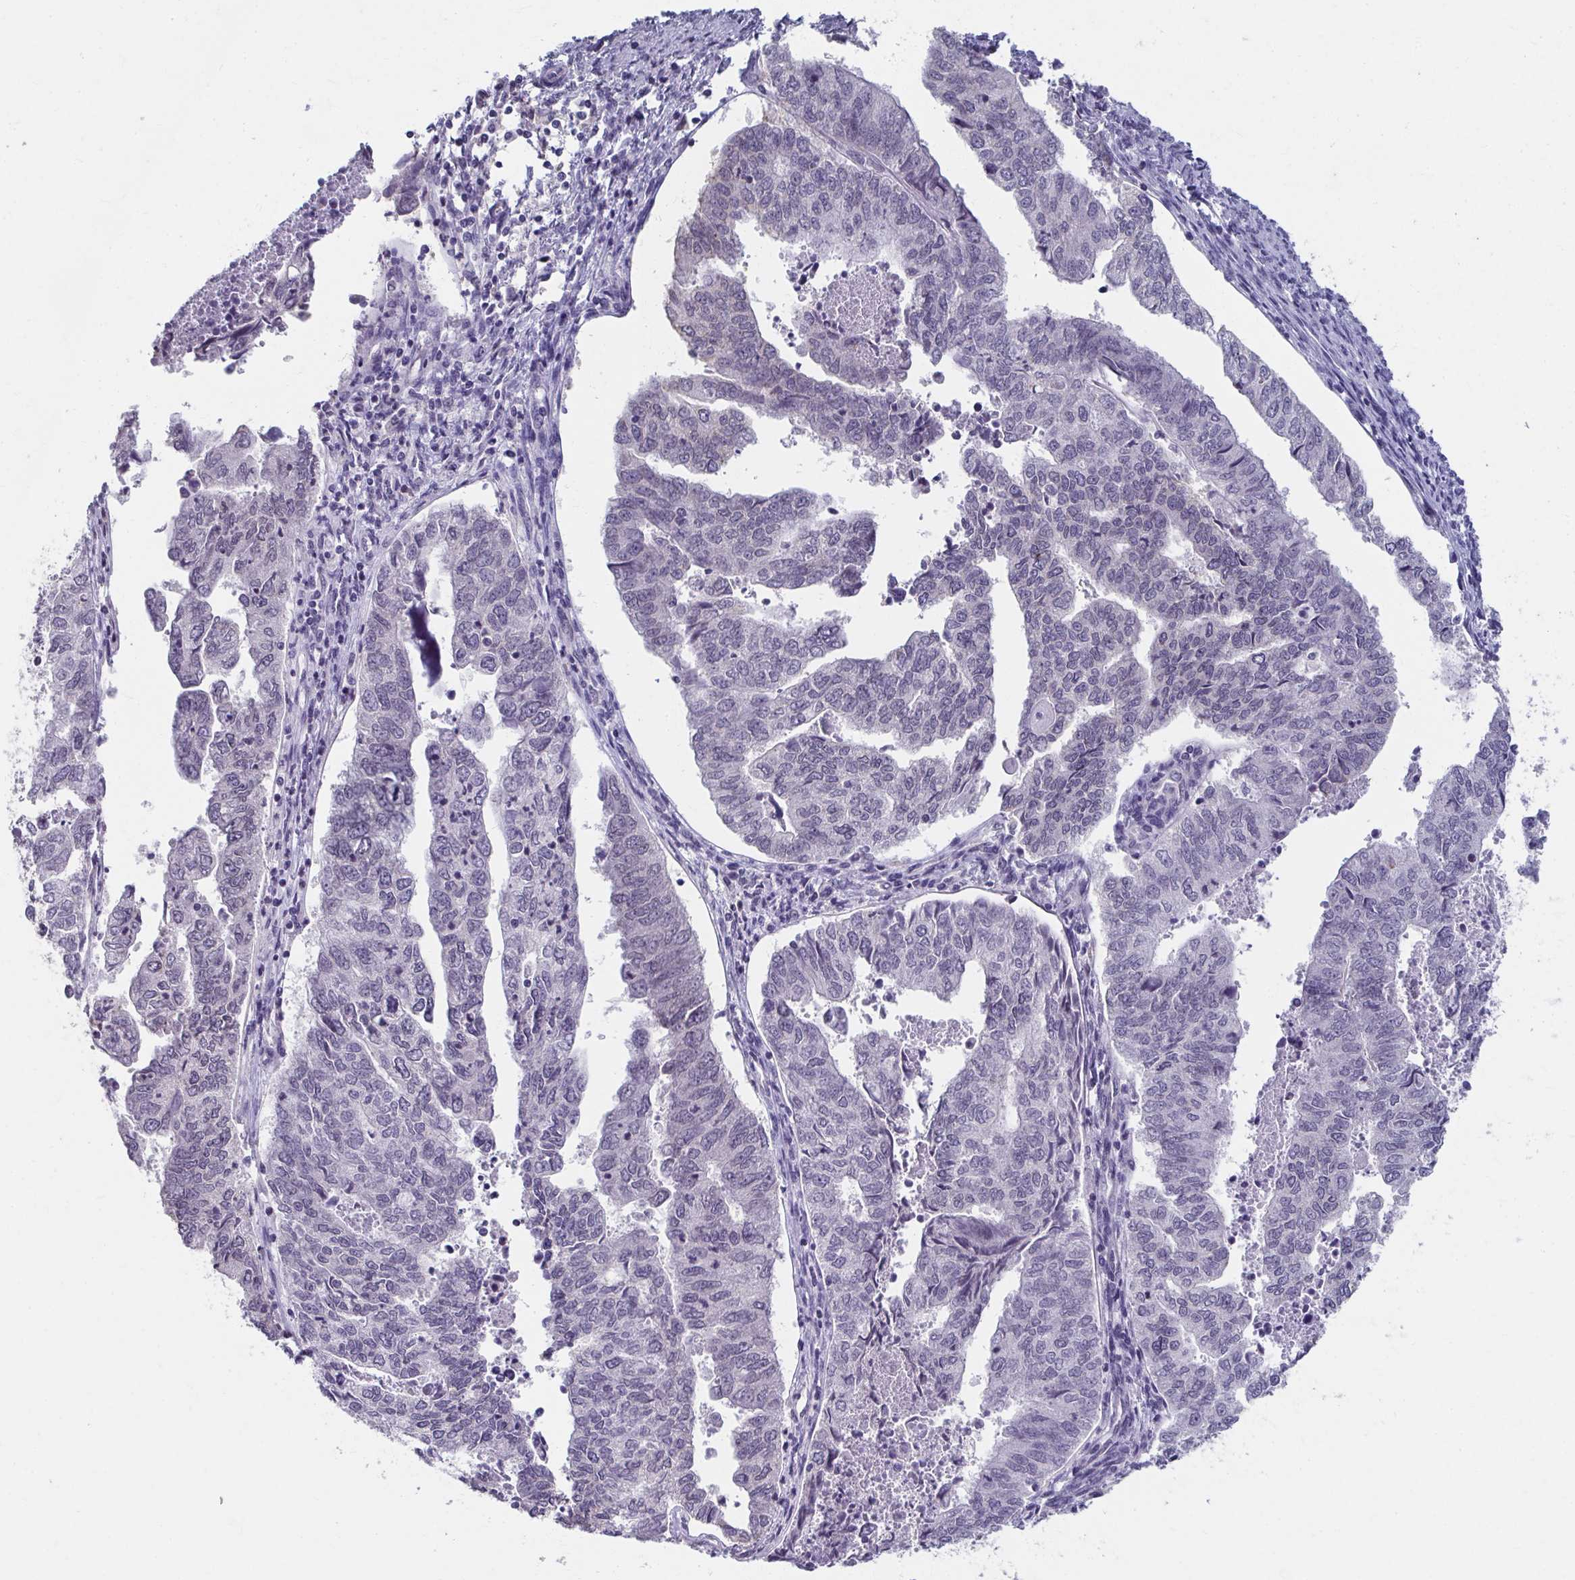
{"staining": {"intensity": "negative", "quantity": "none", "location": "none"}, "tissue": "endometrial cancer", "cell_type": "Tumor cells", "image_type": "cancer", "snomed": [{"axis": "morphology", "description": "Adenocarcinoma, NOS"}, {"axis": "topography", "description": "Endometrium"}], "caption": "Tumor cells show no significant expression in endometrial cancer (adenocarcinoma).", "gene": "NUP133", "patient": {"sex": "female", "age": 73}}